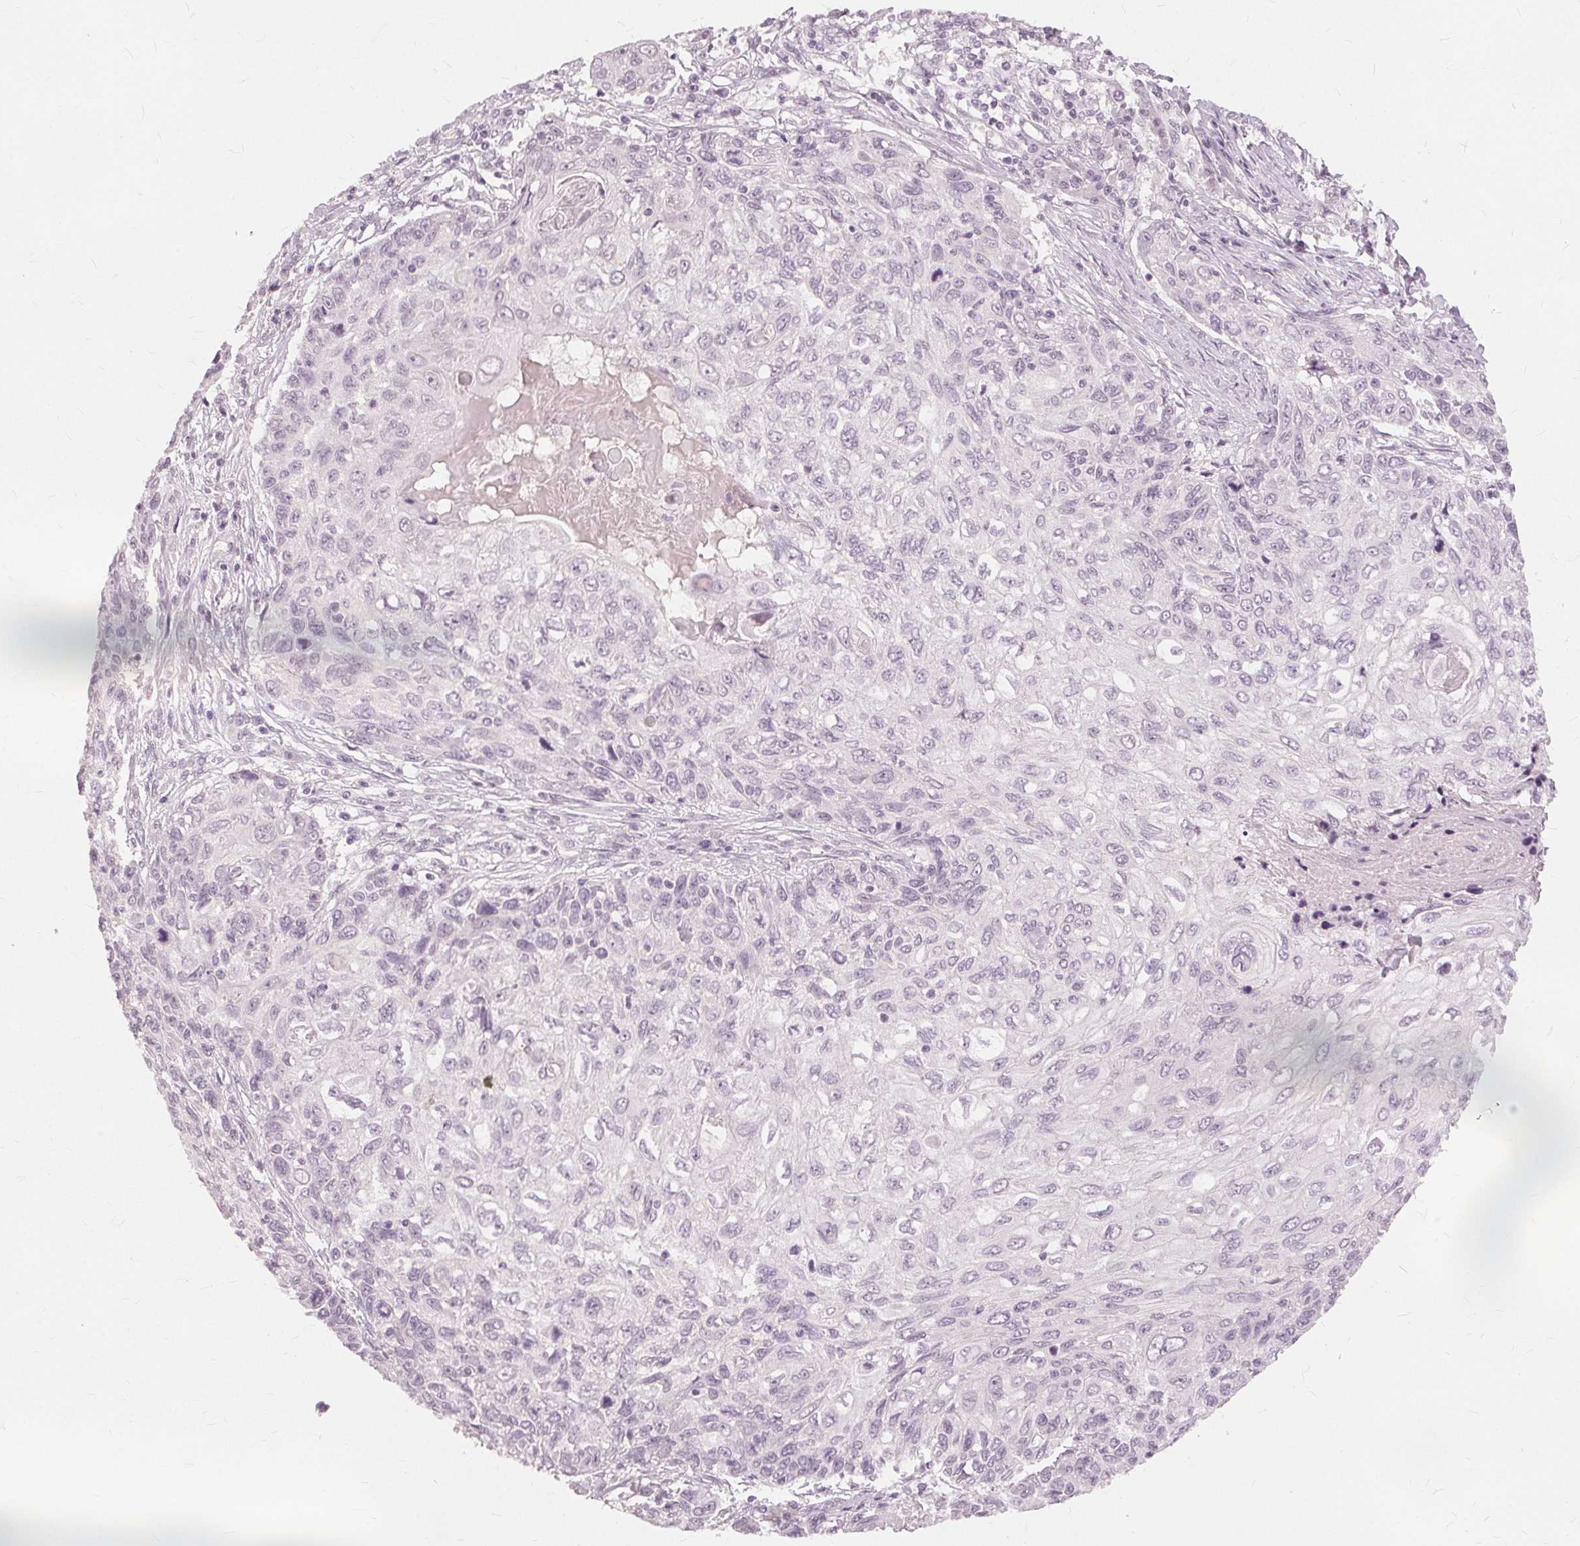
{"staining": {"intensity": "negative", "quantity": "none", "location": "none"}, "tissue": "skin cancer", "cell_type": "Tumor cells", "image_type": "cancer", "snomed": [{"axis": "morphology", "description": "Squamous cell carcinoma, NOS"}, {"axis": "topography", "description": "Skin"}], "caption": "A high-resolution photomicrograph shows IHC staining of skin cancer (squamous cell carcinoma), which reveals no significant staining in tumor cells.", "gene": "SFTPD", "patient": {"sex": "male", "age": 92}}